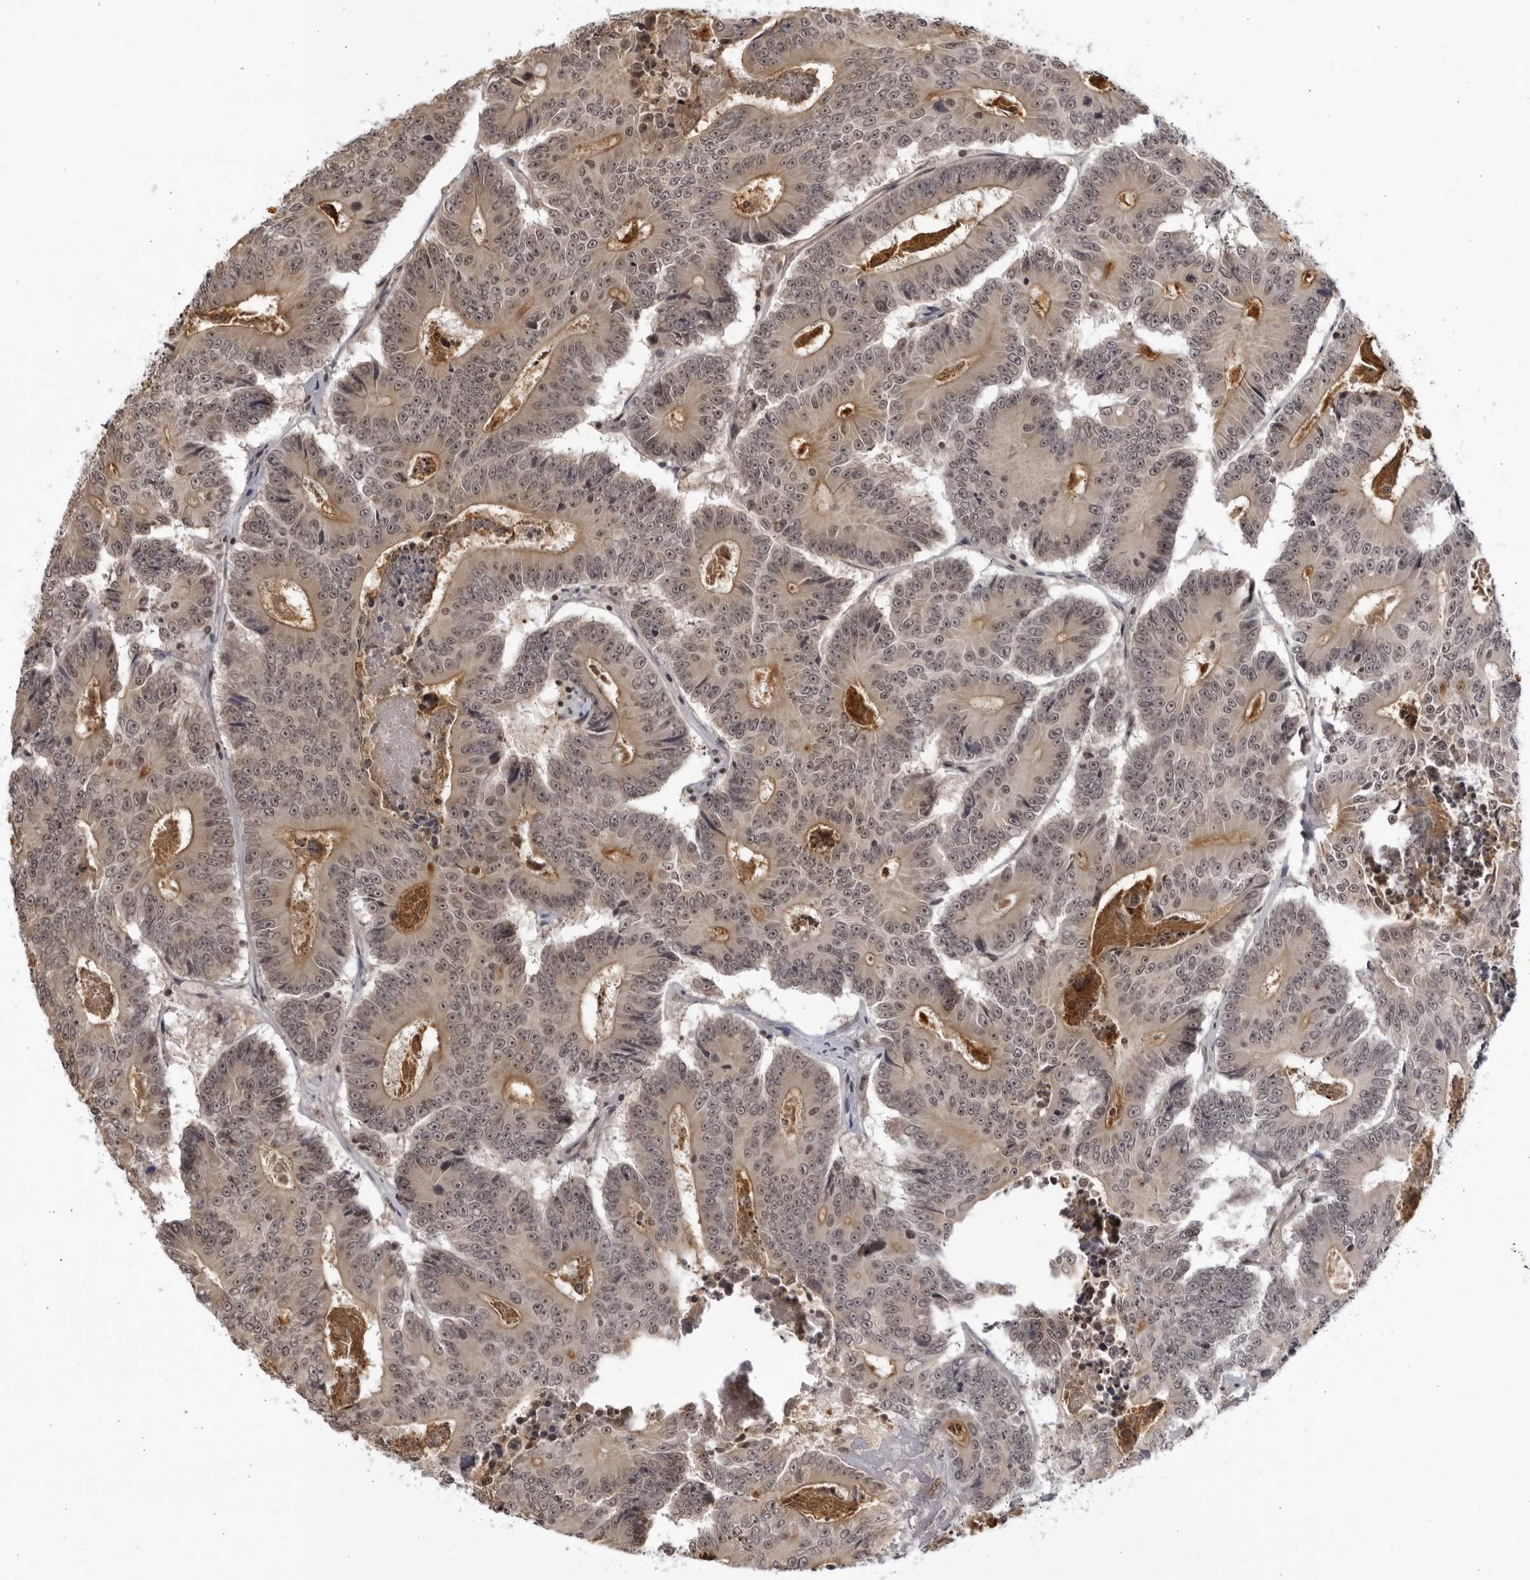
{"staining": {"intensity": "weak", "quantity": "<25%", "location": "nuclear"}, "tissue": "colorectal cancer", "cell_type": "Tumor cells", "image_type": "cancer", "snomed": [{"axis": "morphology", "description": "Adenocarcinoma, NOS"}, {"axis": "topography", "description": "Colon"}], "caption": "Colorectal cancer (adenocarcinoma) stained for a protein using IHC reveals no positivity tumor cells.", "gene": "RASGEF1C", "patient": {"sex": "male", "age": 83}}